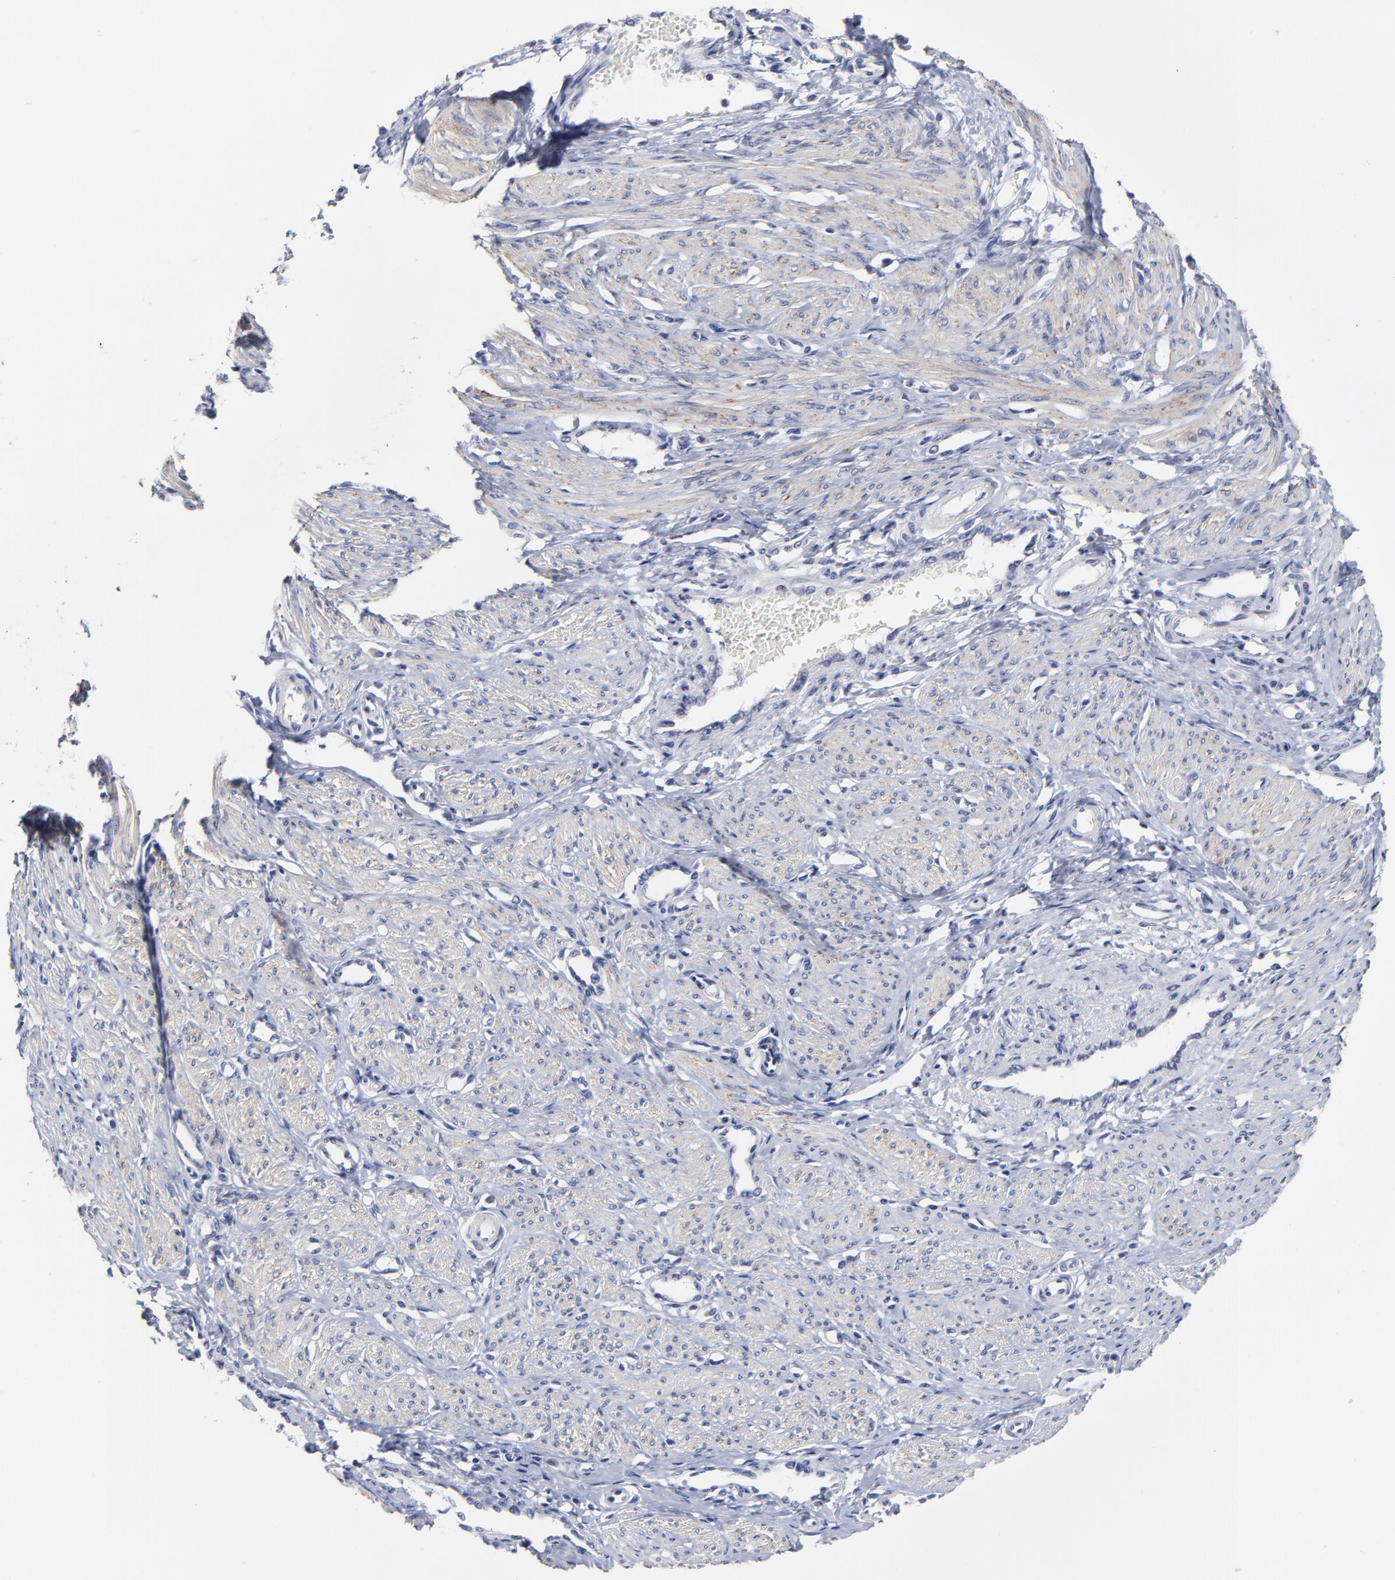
{"staining": {"intensity": "negative", "quantity": "none", "location": "none"}, "tissue": "smooth muscle", "cell_type": "Smooth muscle cells", "image_type": "normal", "snomed": [{"axis": "morphology", "description": "Normal tissue, NOS"}, {"axis": "topography", "description": "Smooth muscle"}, {"axis": "topography", "description": "Uterus"}], "caption": "A micrograph of human smooth muscle is negative for staining in smooth muscle cells. (Brightfield microscopy of DAB IHC at high magnification).", "gene": "CXADR", "patient": {"sex": "female", "age": 39}}